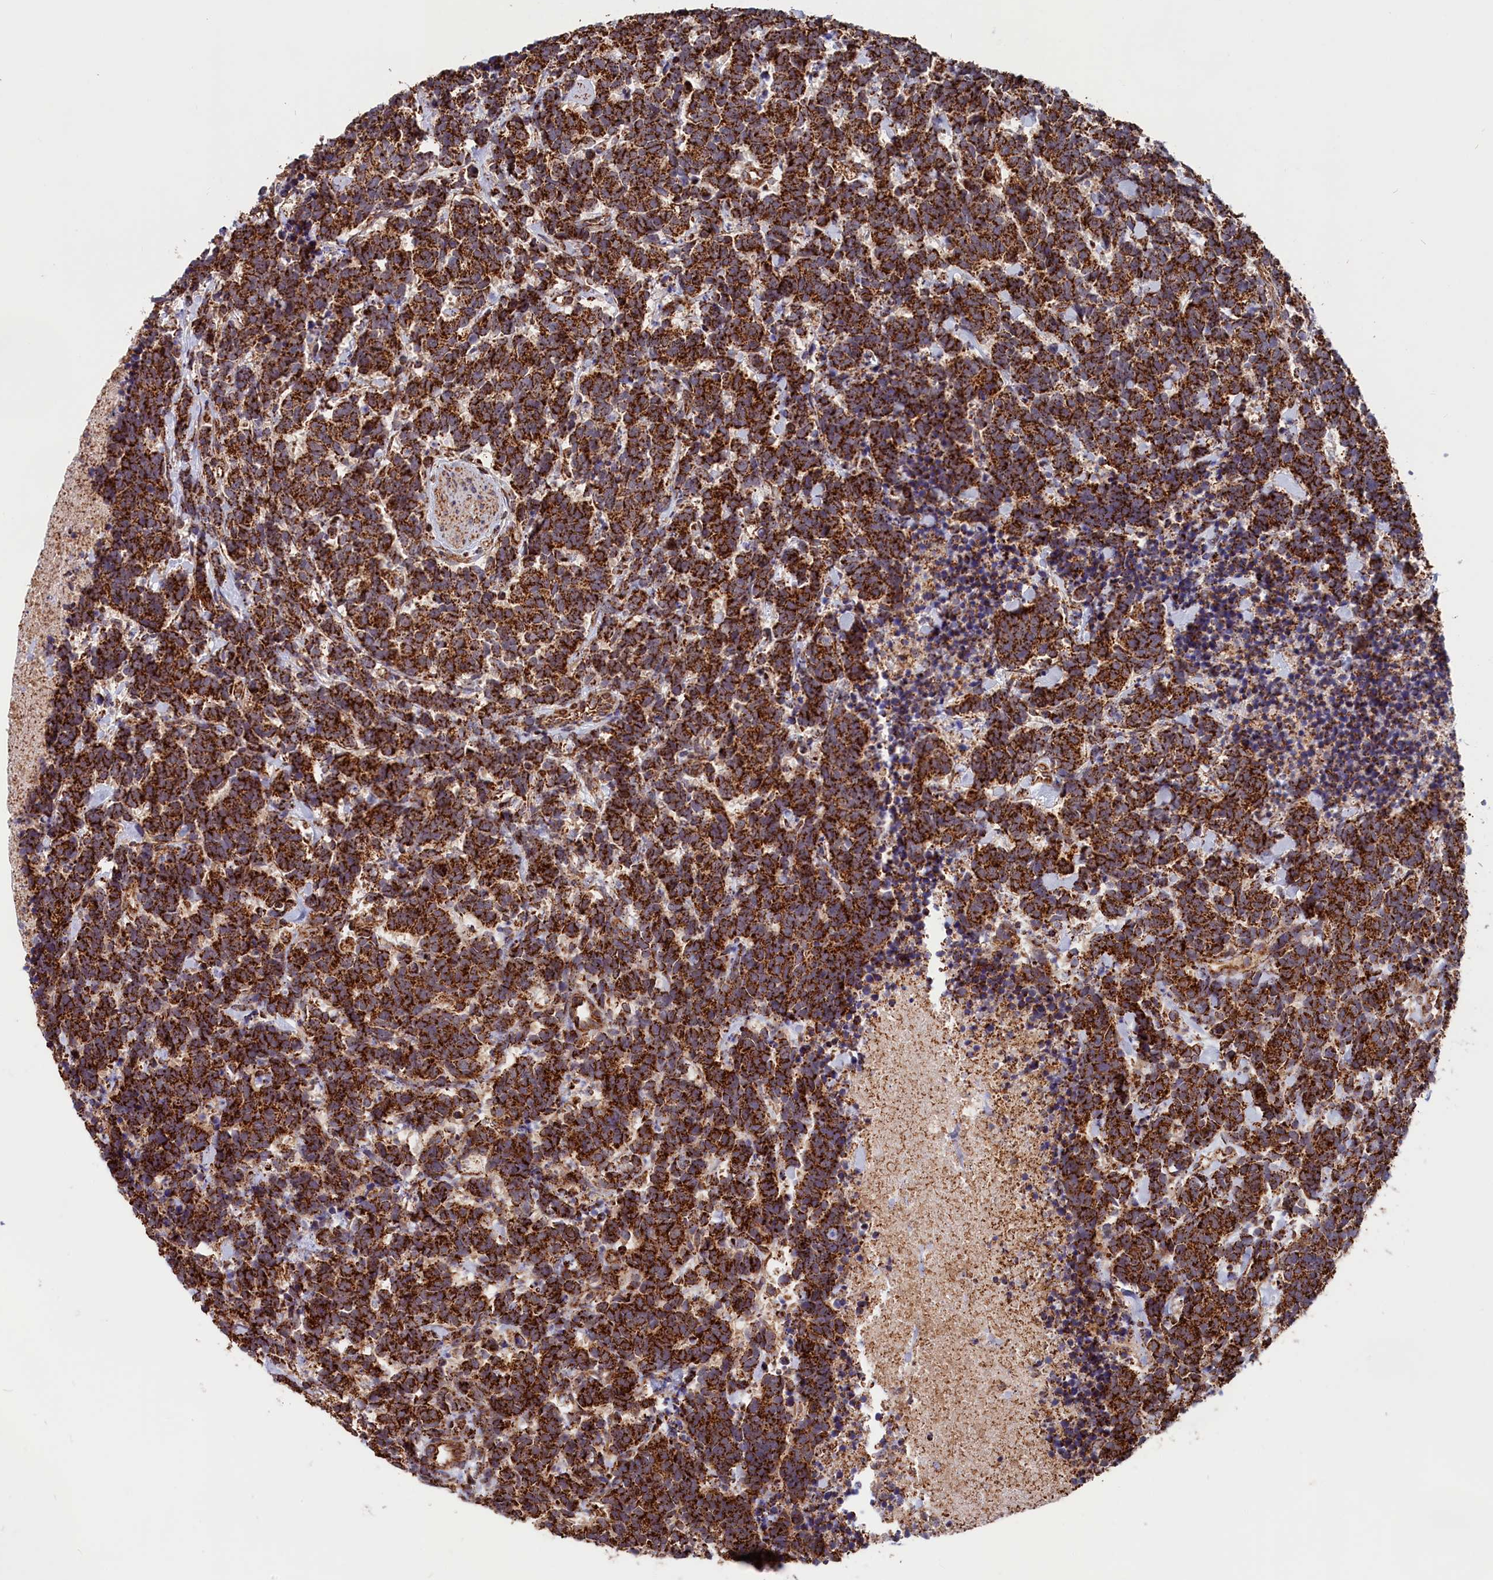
{"staining": {"intensity": "strong", "quantity": ">75%", "location": "cytoplasmic/membranous"}, "tissue": "carcinoid", "cell_type": "Tumor cells", "image_type": "cancer", "snomed": [{"axis": "morphology", "description": "Carcinoma, NOS"}, {"axis": "morphology", "description": "Carcinoid, malignant, NOS"}, {"axis": "topography", "description": "Prostate"}], "caption": "Immunohistochemical staining of carcinoid shows high levels of strong cytoplasmic/membranous protein staining in approximately >75% of tumor cells. Nuclei are stained in blue.", "gene": "MACROD1", "patient": {"sex": "male", "age": 57}}